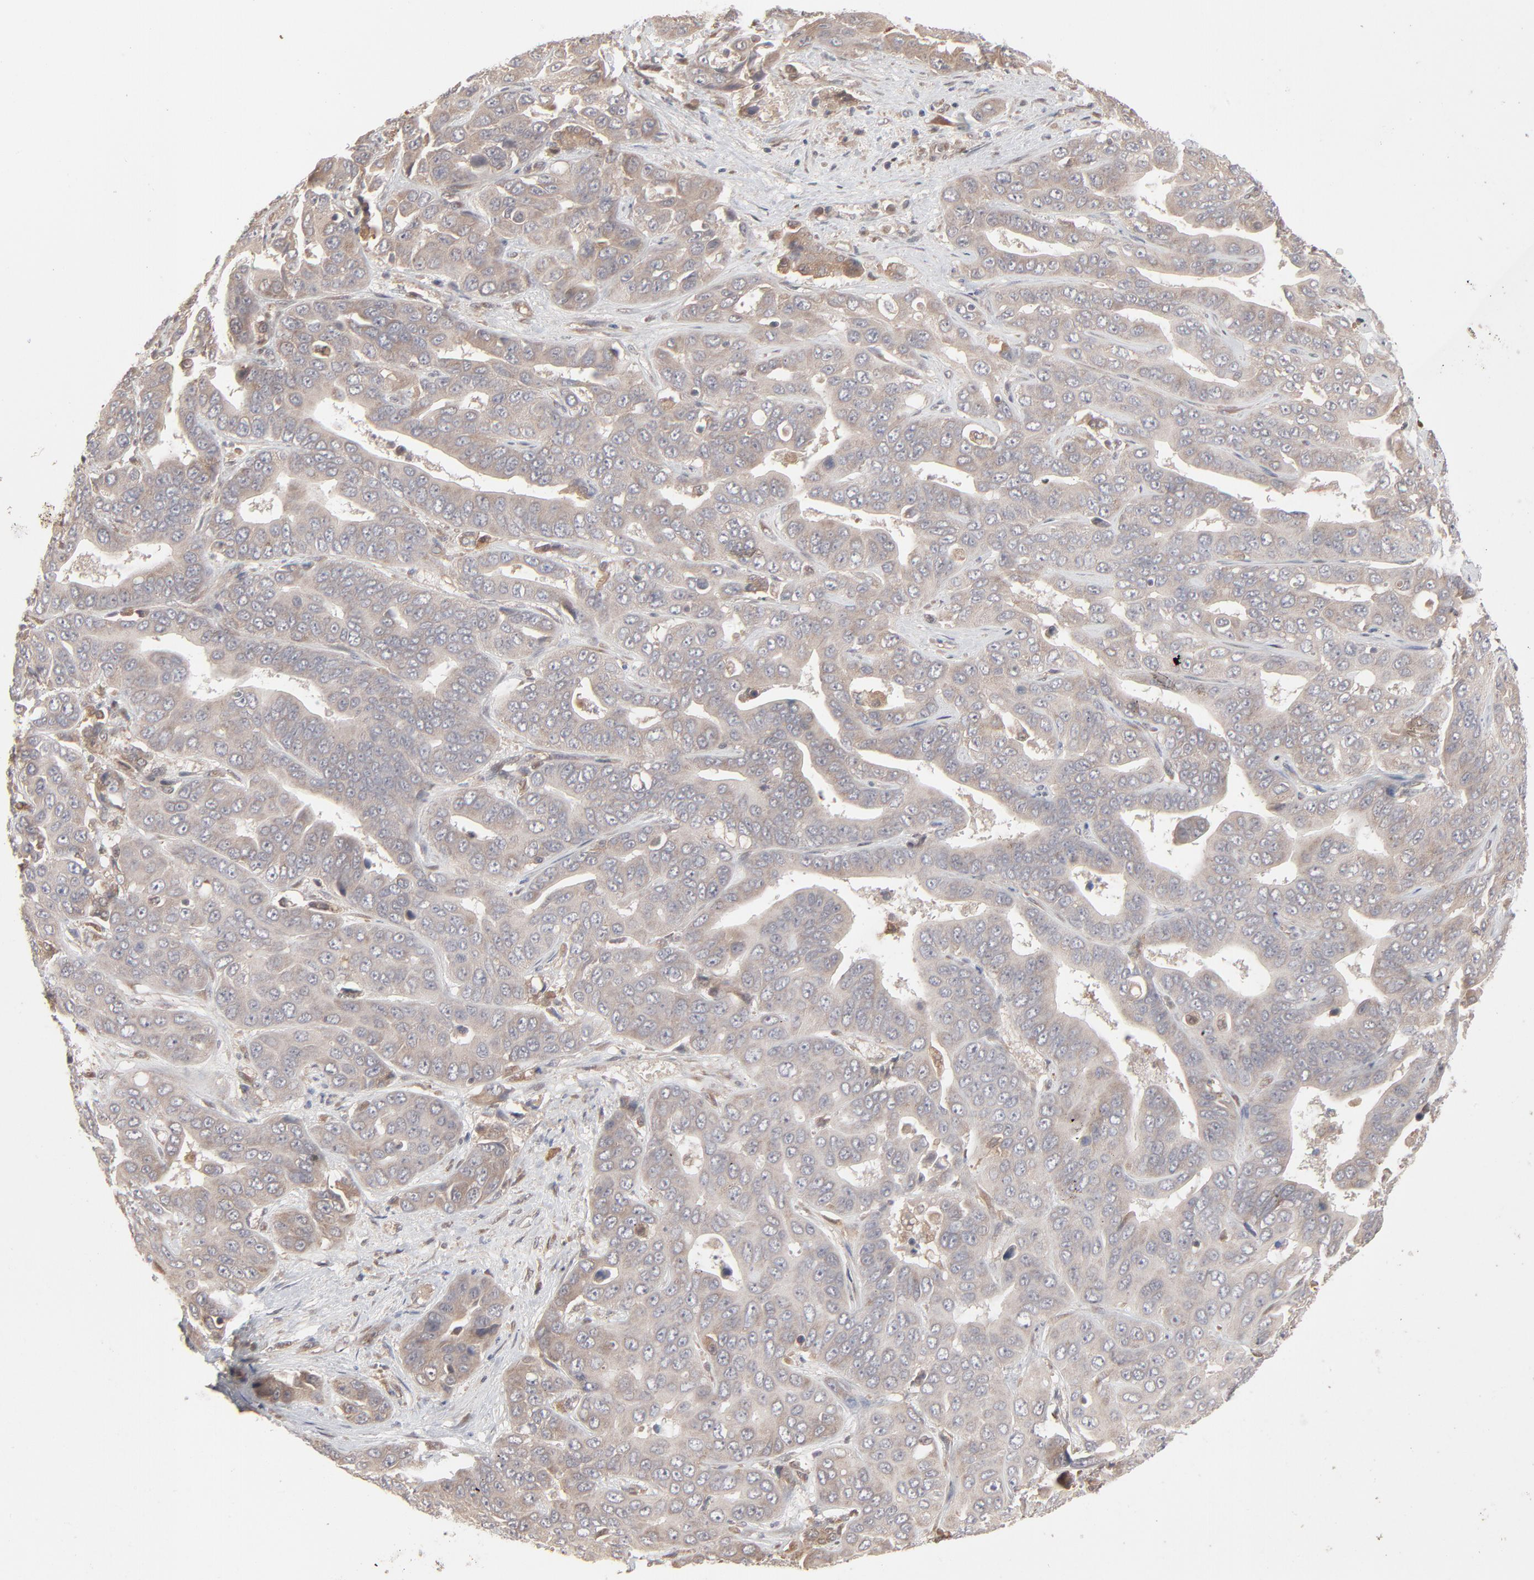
{"staining": {"intensity": "weak", "quantity": ">75%", "location": "cytoplasmic/membranous"}, "tissue": "liver cancer", "cell_type": "Tumor cells", "image_type": "cancer", "snomed": [{"axis": "morphology", "description": "Cholangiocarcinoma"}, {"axis": "topography", "description": "Liver"}], "caption": "Liver cancer (cholangiocarcinoma) tissue shows weak cytoplasmic/membranous staining in approximately >75% of tumor cells (Stains: DAB (3,3'-diaminobenzidine) in brown, nuclei in blue, Microscopy: brightfield microscopy at high magnification).", "gene": "SCFD1", "patient": {"sex": "female", "age": 52}}